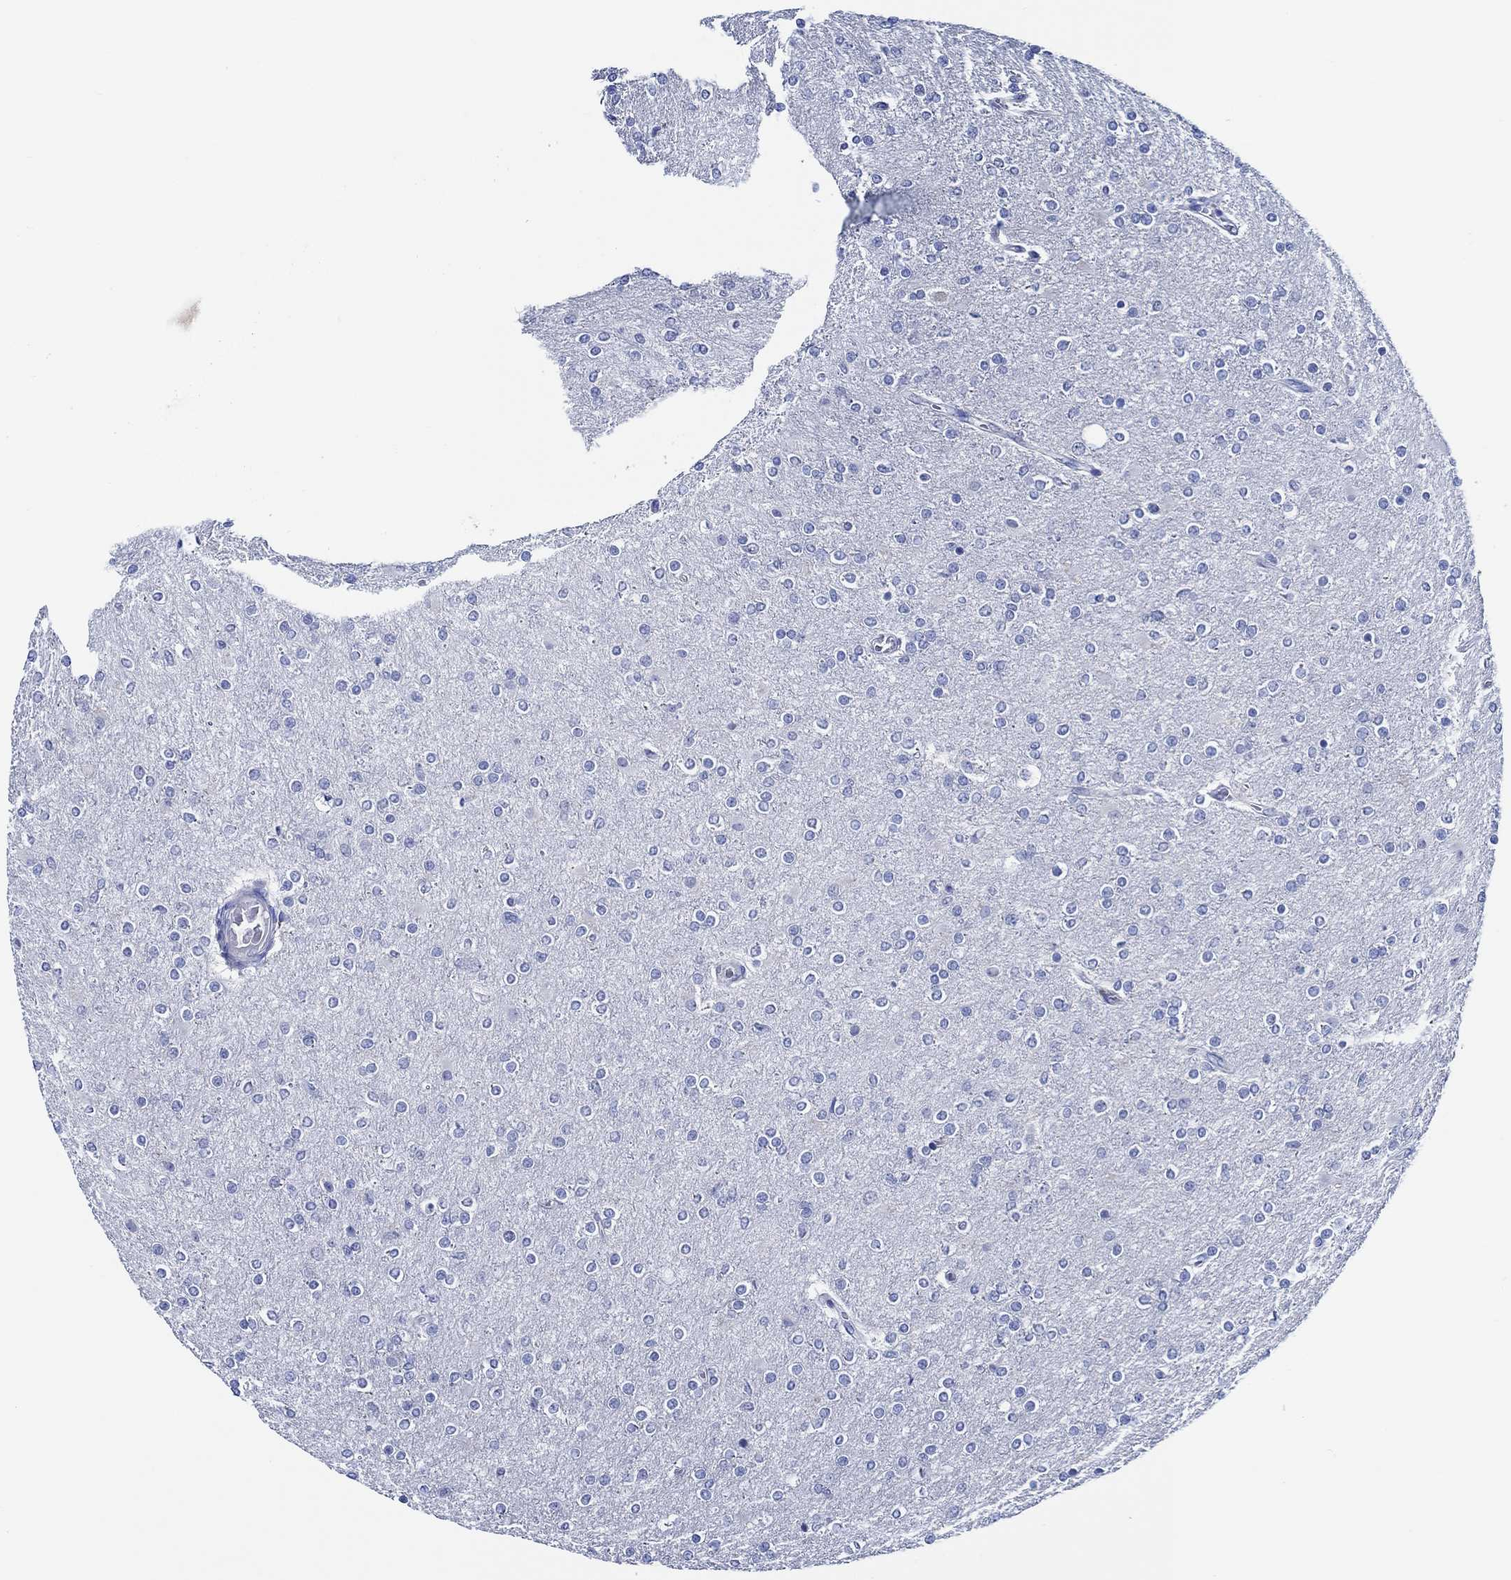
{"staining": {"intensity": "negative", "quantity": "none", "location": "none"}, "tissue": "glioma", "cell_type": "Tumor cells", "image_type": "cancer", "snomed": [{"axis": "morphology", "description": "Glioma, malignant, High grade"}, {"axis": "topography", "description": "Cerebral cortex"}], "caption": "The histopathology image exhibits no staining of tumor cells in glioma.", "gene": "WDR62", "patient": {"sex": "male", "age": 70}}